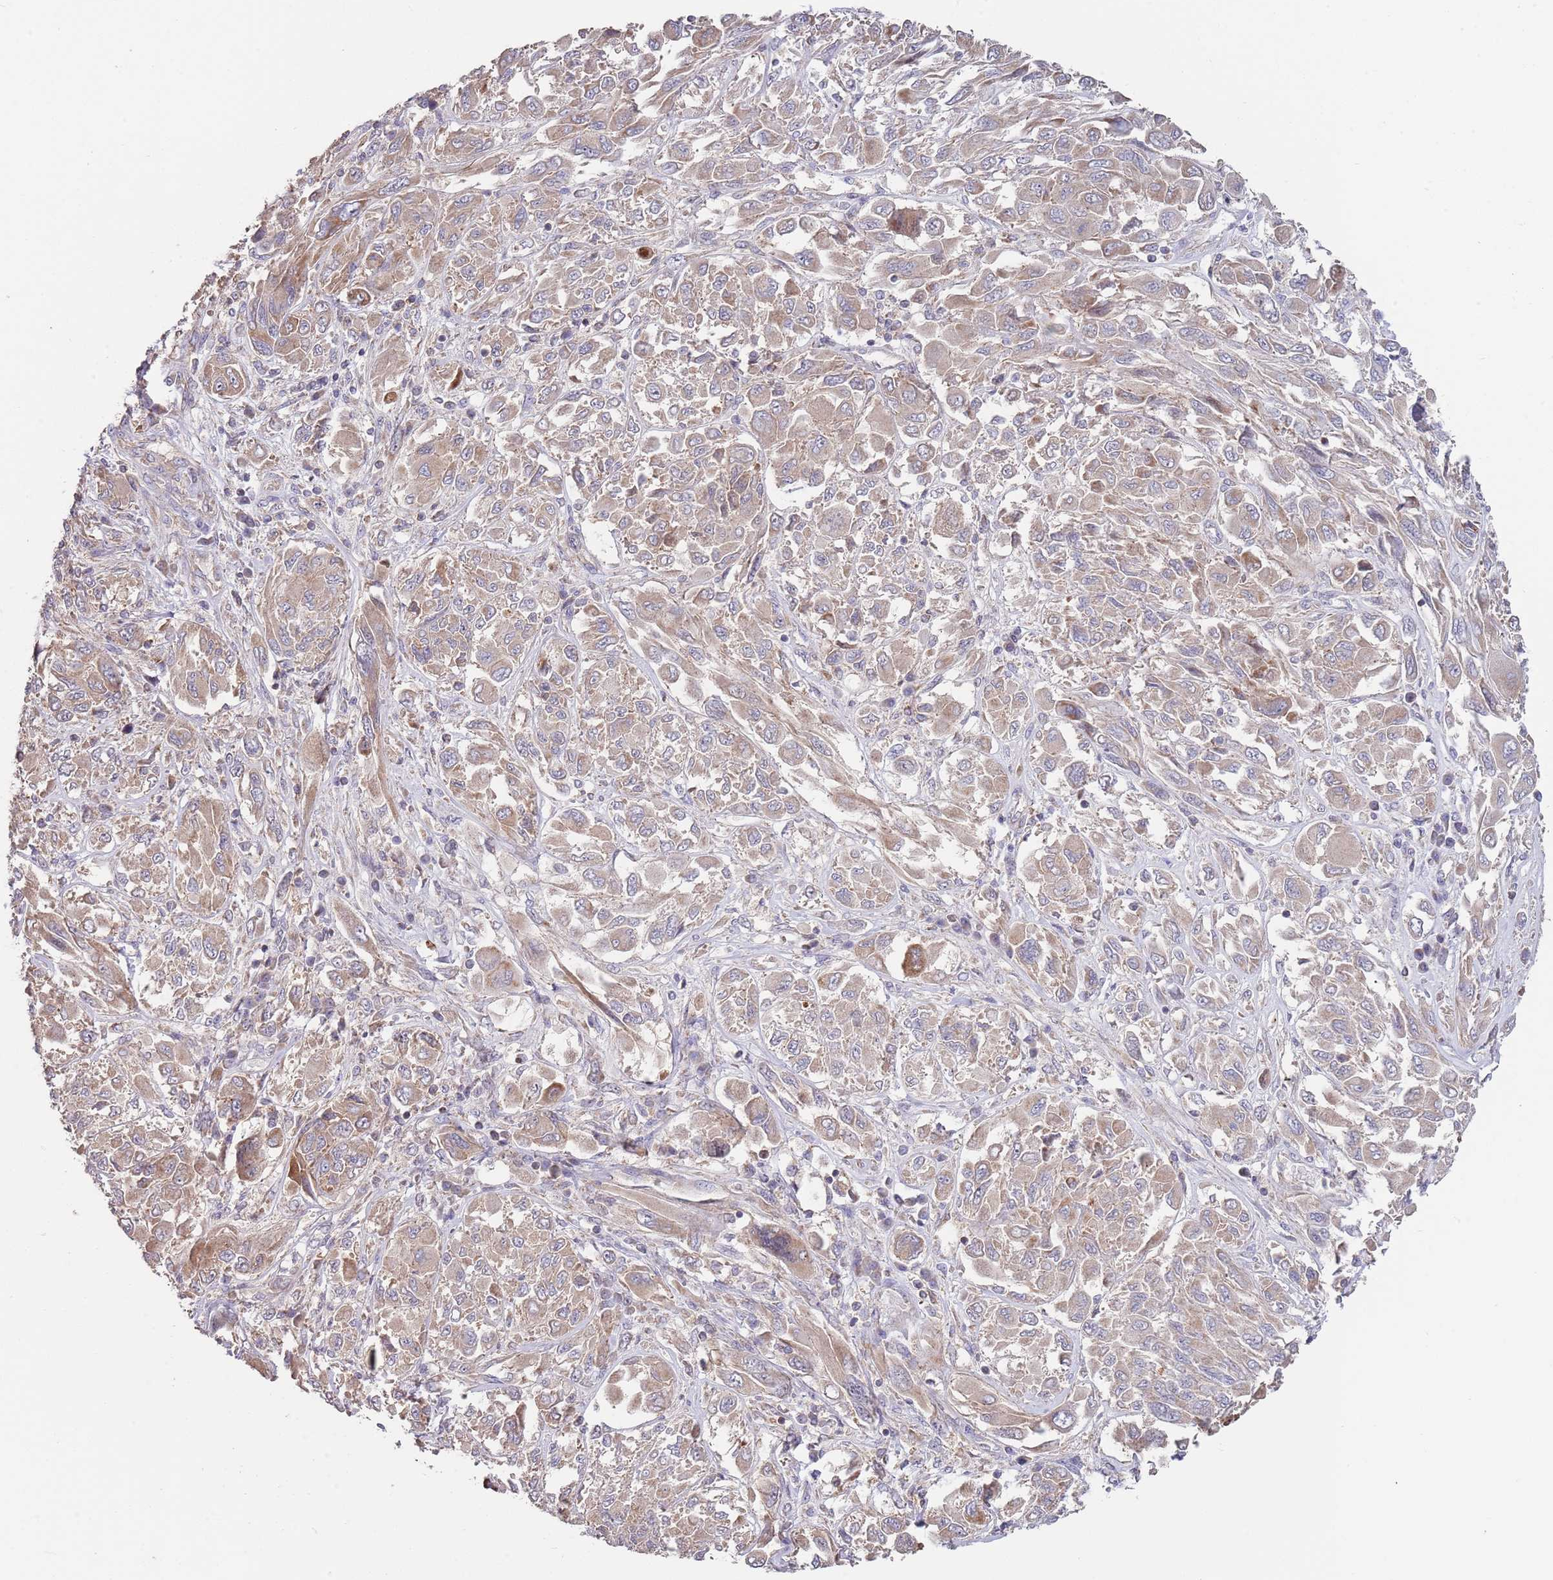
{"staining": {"intensity": "weak", "quantity": "25%-75%", "location": "cytoplasmic/membranous"}, "tissue": "melanoma", "cell_type": "Tumor cells", "image_type": "cancer", "snomed": [{"axis": "morphology", "description": "Malignant melanoma, NOS"}, {"axis": "topography", "description": "Skin"}], "caption": "Immunohistochemistry (IHC) photomicrograph of neoplastic tissue: human malignant melanoma stained using immunohistochemistry (IHC) shows low levels of weak protein expression localized specifically in the cytoplasmic/membranous of tumor cells, appearing as a cytoplasmic/membranous brown color.", "gene": "ABCC10", "patient": {"sex": "female", "age": 91}}